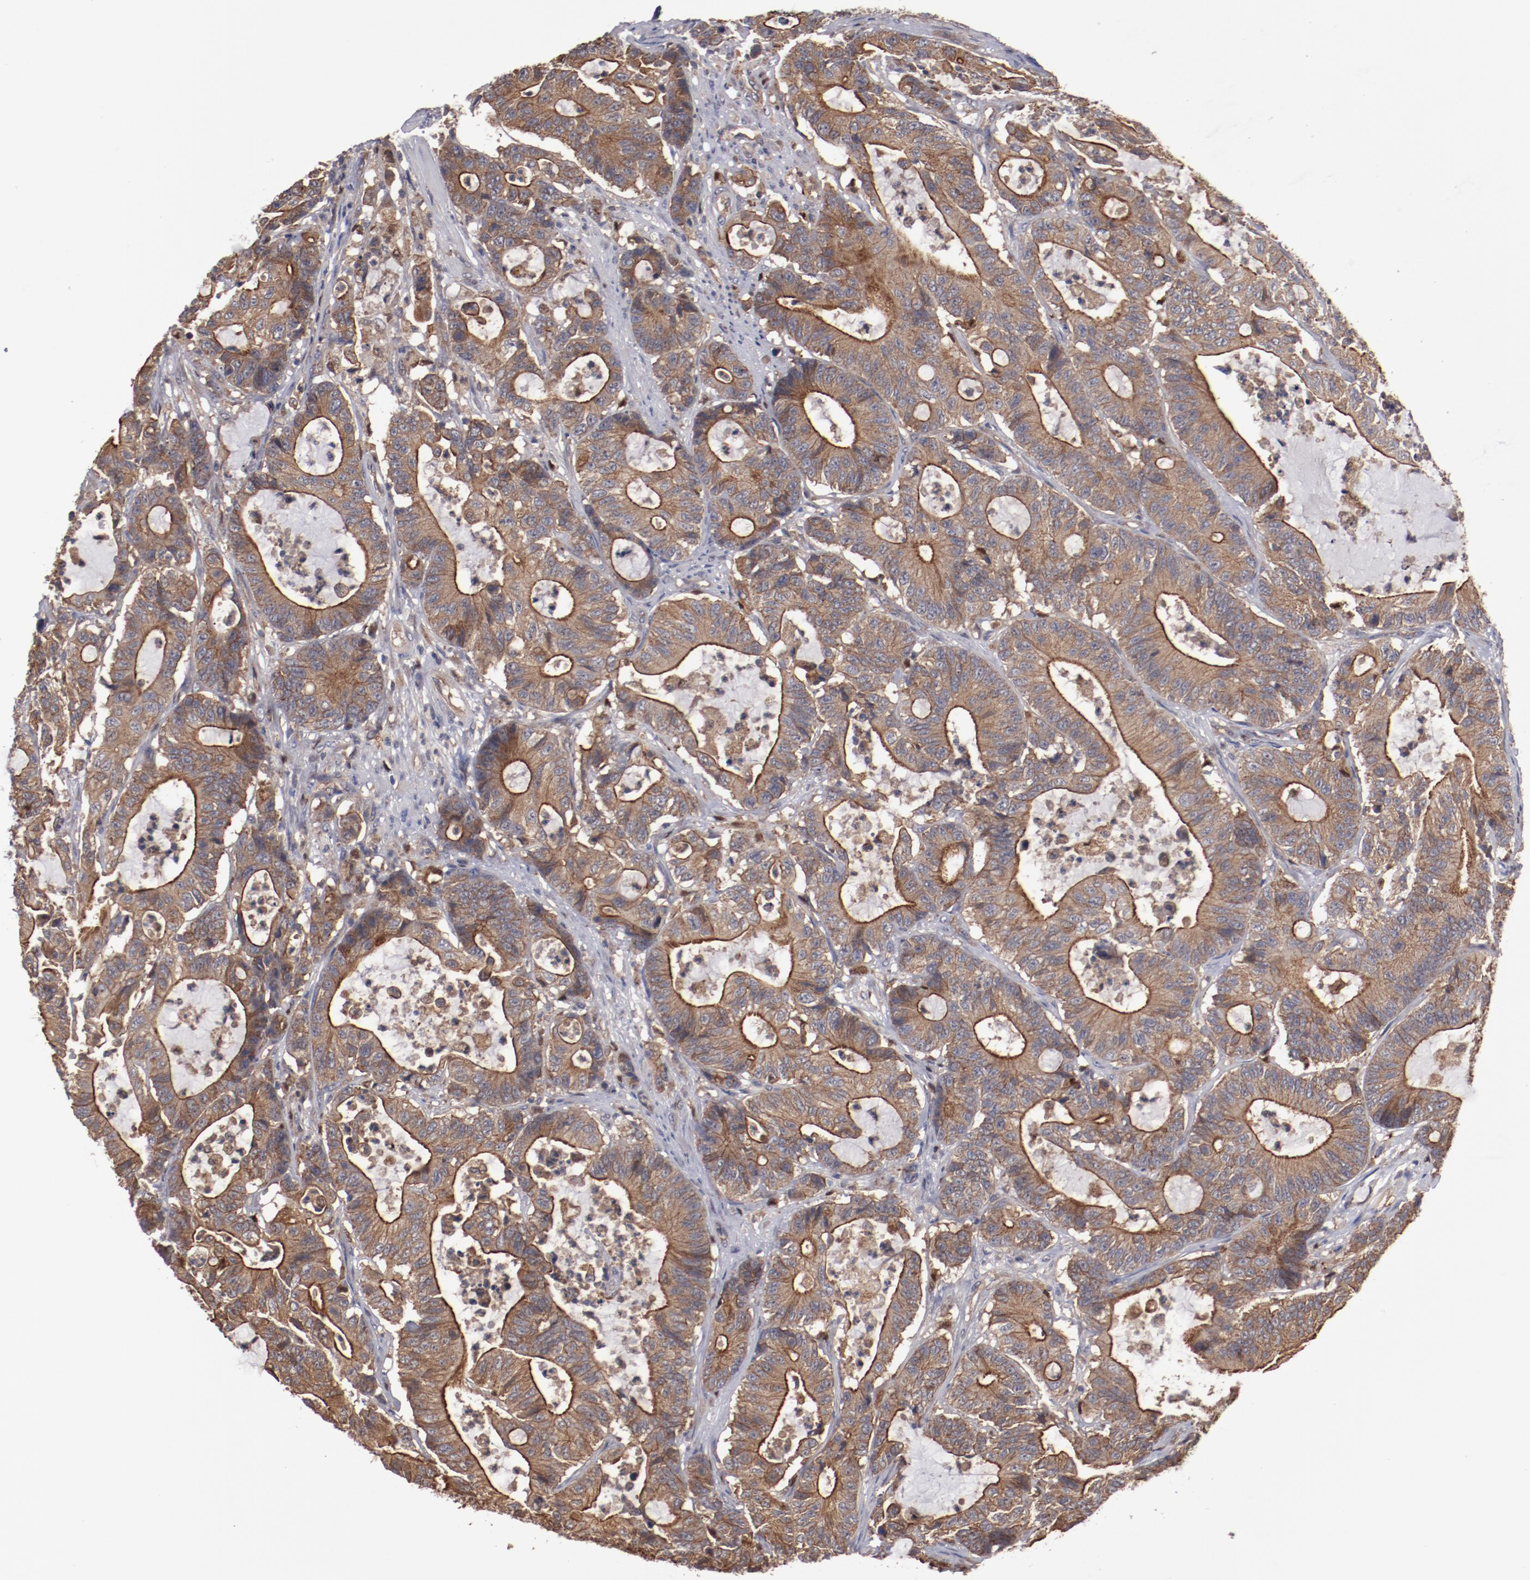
{"staining": {"intensity": "strong", "quantity": ">75%", "location": "cytoplasmic/membranous"}, "tissue": "colorectal cancer", "cell_type": "Tumor cells", "image_type": "cancer", "snomed": [{"axis": "morphology", "description": "Adenocarcinoma, NOS"}, {"axis": "topography", "description": "Colon"}], "caption": "IHC staining of adenocarcinoma (colorectal), which demonstrates high levels of strong cytoplasmic/membranous expression in about >75% of tumor cells indicating strong cytoplasmic/membranous protein positivity. The staining was performed using DAB (3,3'-diaminobenzidine) (brown) for protein detection and nuclei were counterstained in hematoxylin (blue).", "gene": "DNAAF2", "patient": {"sex": "female", "age": 84}}